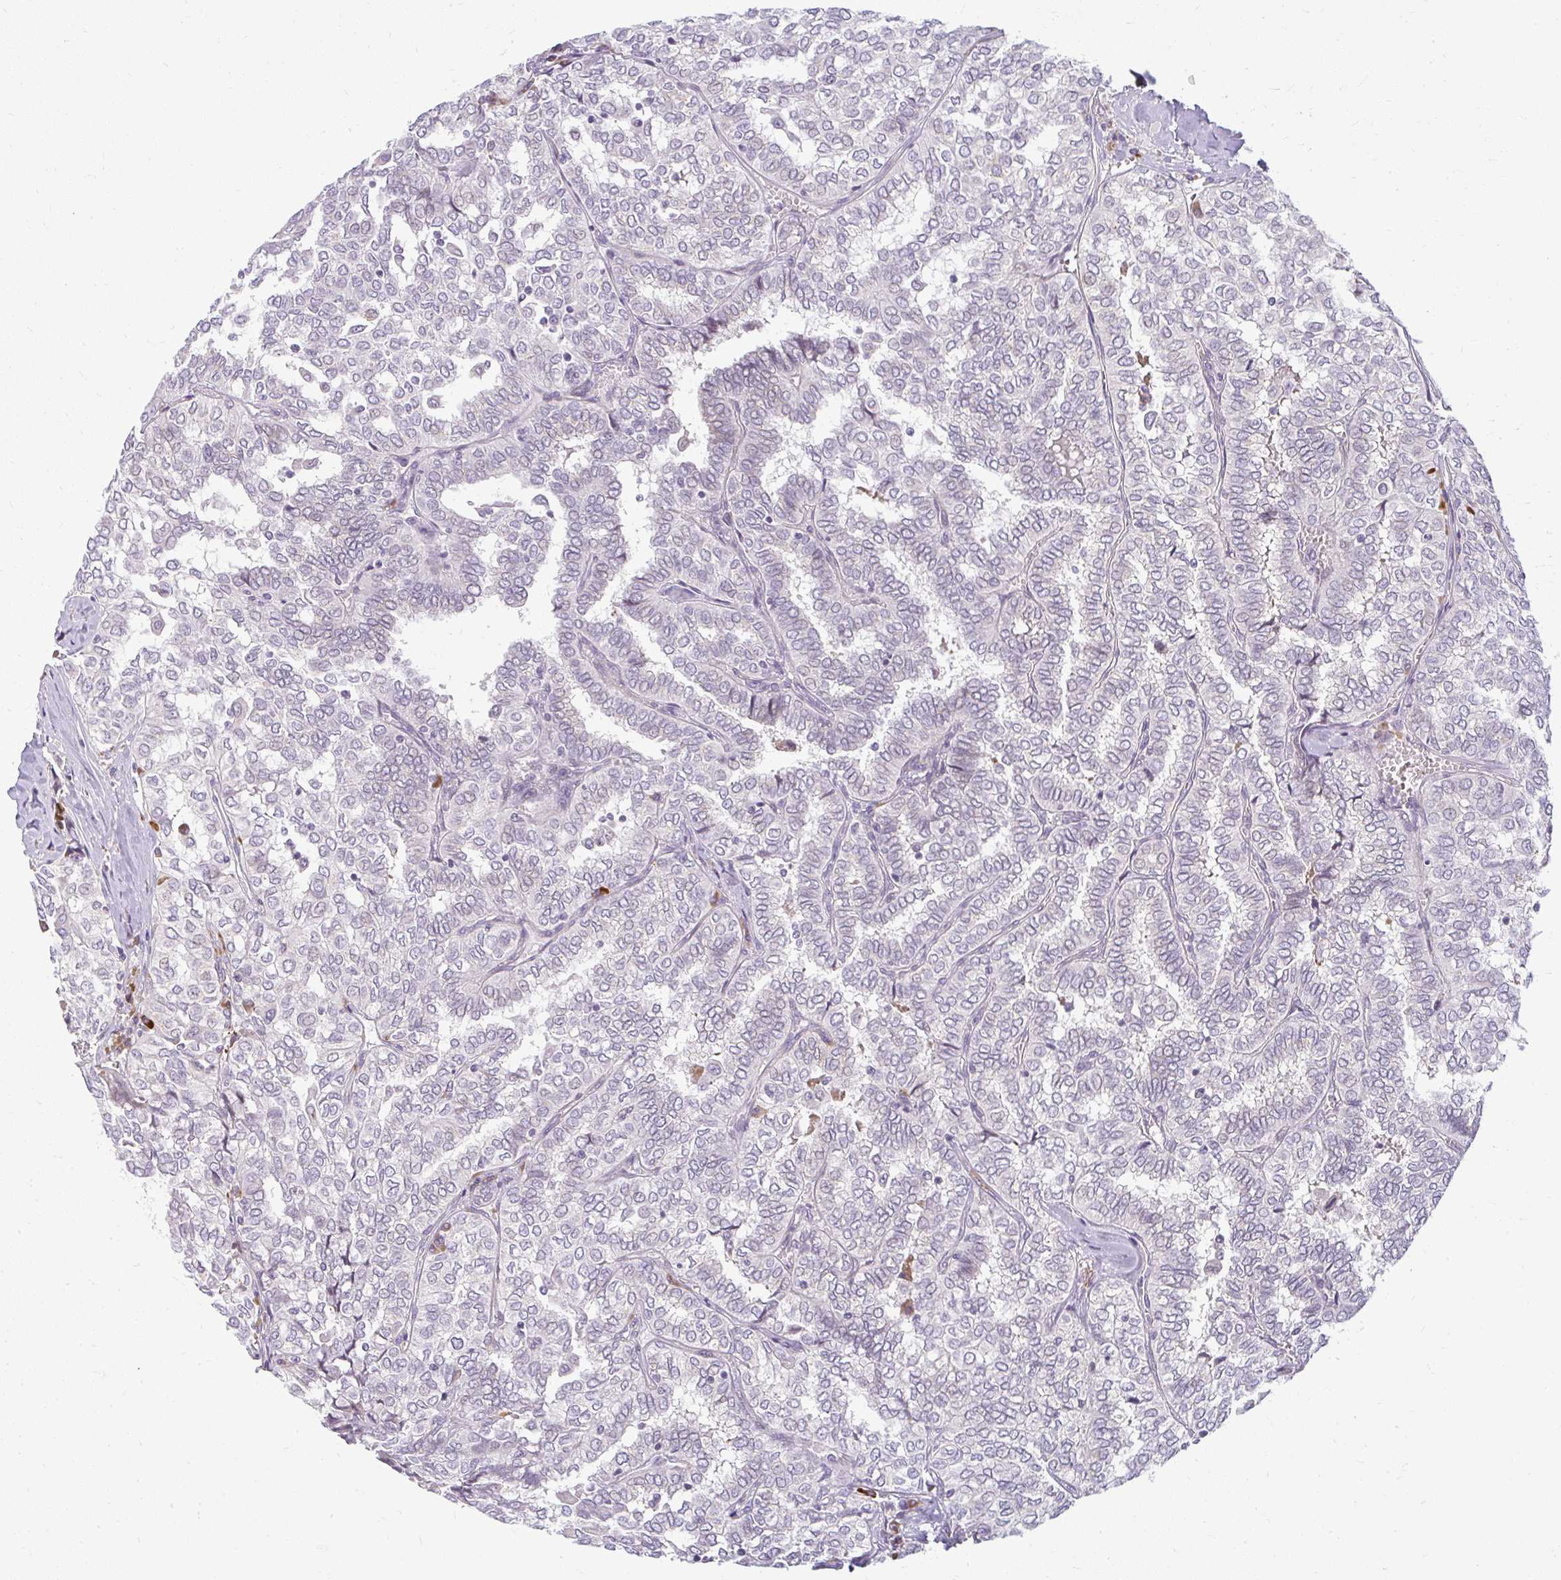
{"staining": {"intensity": "negative", "quantity": "none", "location": "none"}, "tissue": "thyroid cancer", "cell_type": "Tumor cells", "image_type": "cancer", "snomed": [{"axis": "morphology", "description": "Papillary adenocarcinoma, NOS"}, {"axis": "topography", "description": "Thyroid gland"}], "caption": "High power microscopy photomicrograph of an immunohistochemistry (IHC) micrograph of thyroid cancer (papillary adenocarcinoma), revealing no significant positivity in tumor cells. The staining was performed using DAB (3,3'-diaminobenzidine) to visualize the protein expression in brown, while the nuclei were stained in blue with hematoxylin (Magnification: 20x).", "gene": "ZFYVE26", "patient": {"sex": "female", "age": 30}}